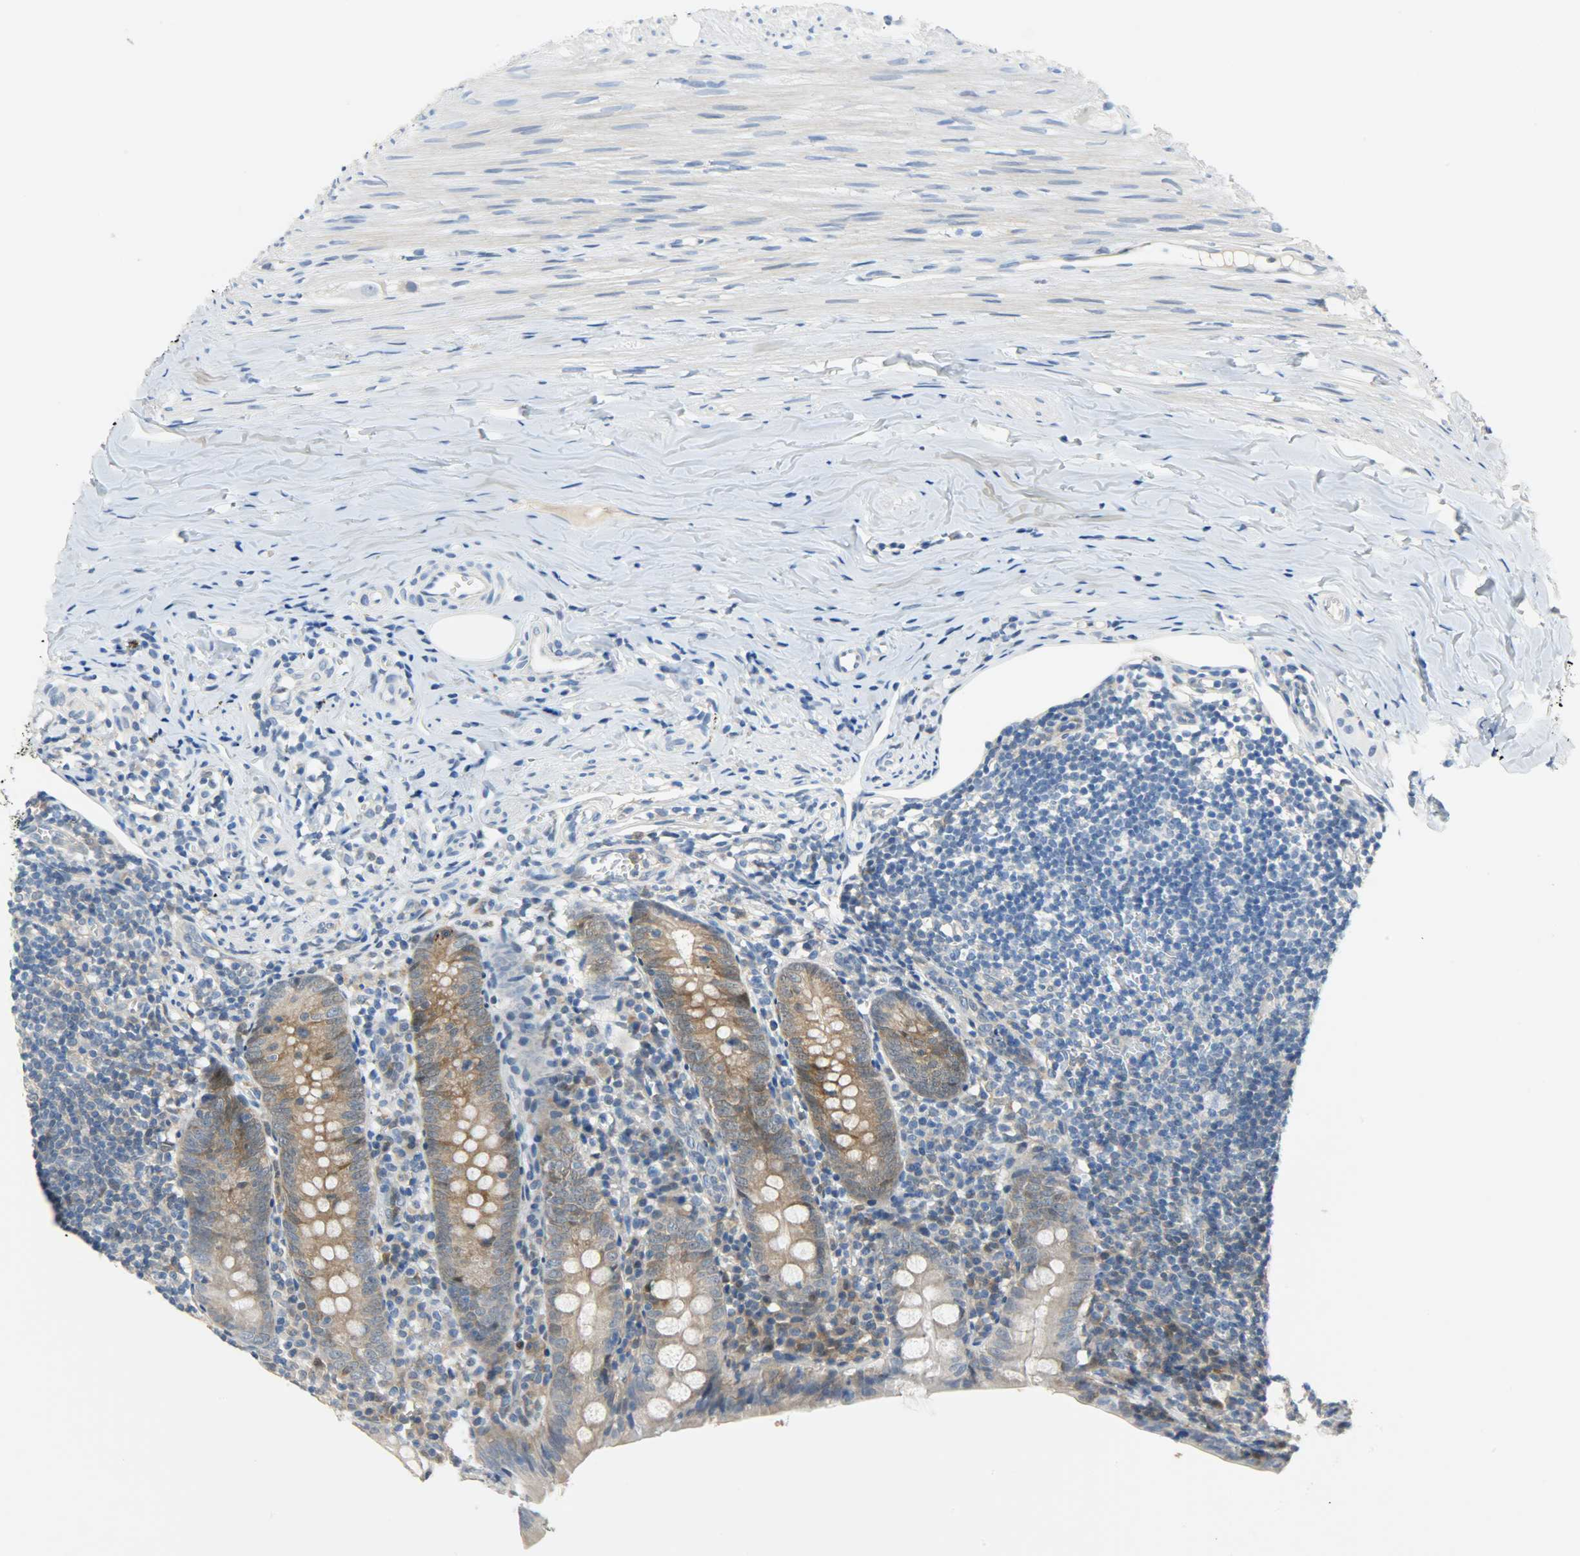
{"staining": {"intensity": "weak", "quantity": ">75%", "location": "cytoplasmic/membranous"}, "tissue": "appendix", "cell_type": "Glandular cells", "image_type": "normal", "snomed": [{"axis": "morphology", "description": "Normal tissue, NOS"}, {"axis": "topography", "description": "Appendix"}], "caption": "Protein staining shows weak cytoplasmic/membranous positivity in approximately >75% of glandular cells in unremarkable appendix.", "gene": "EIF4EBP1", "patient": {"sex": "female", "age": 10}}